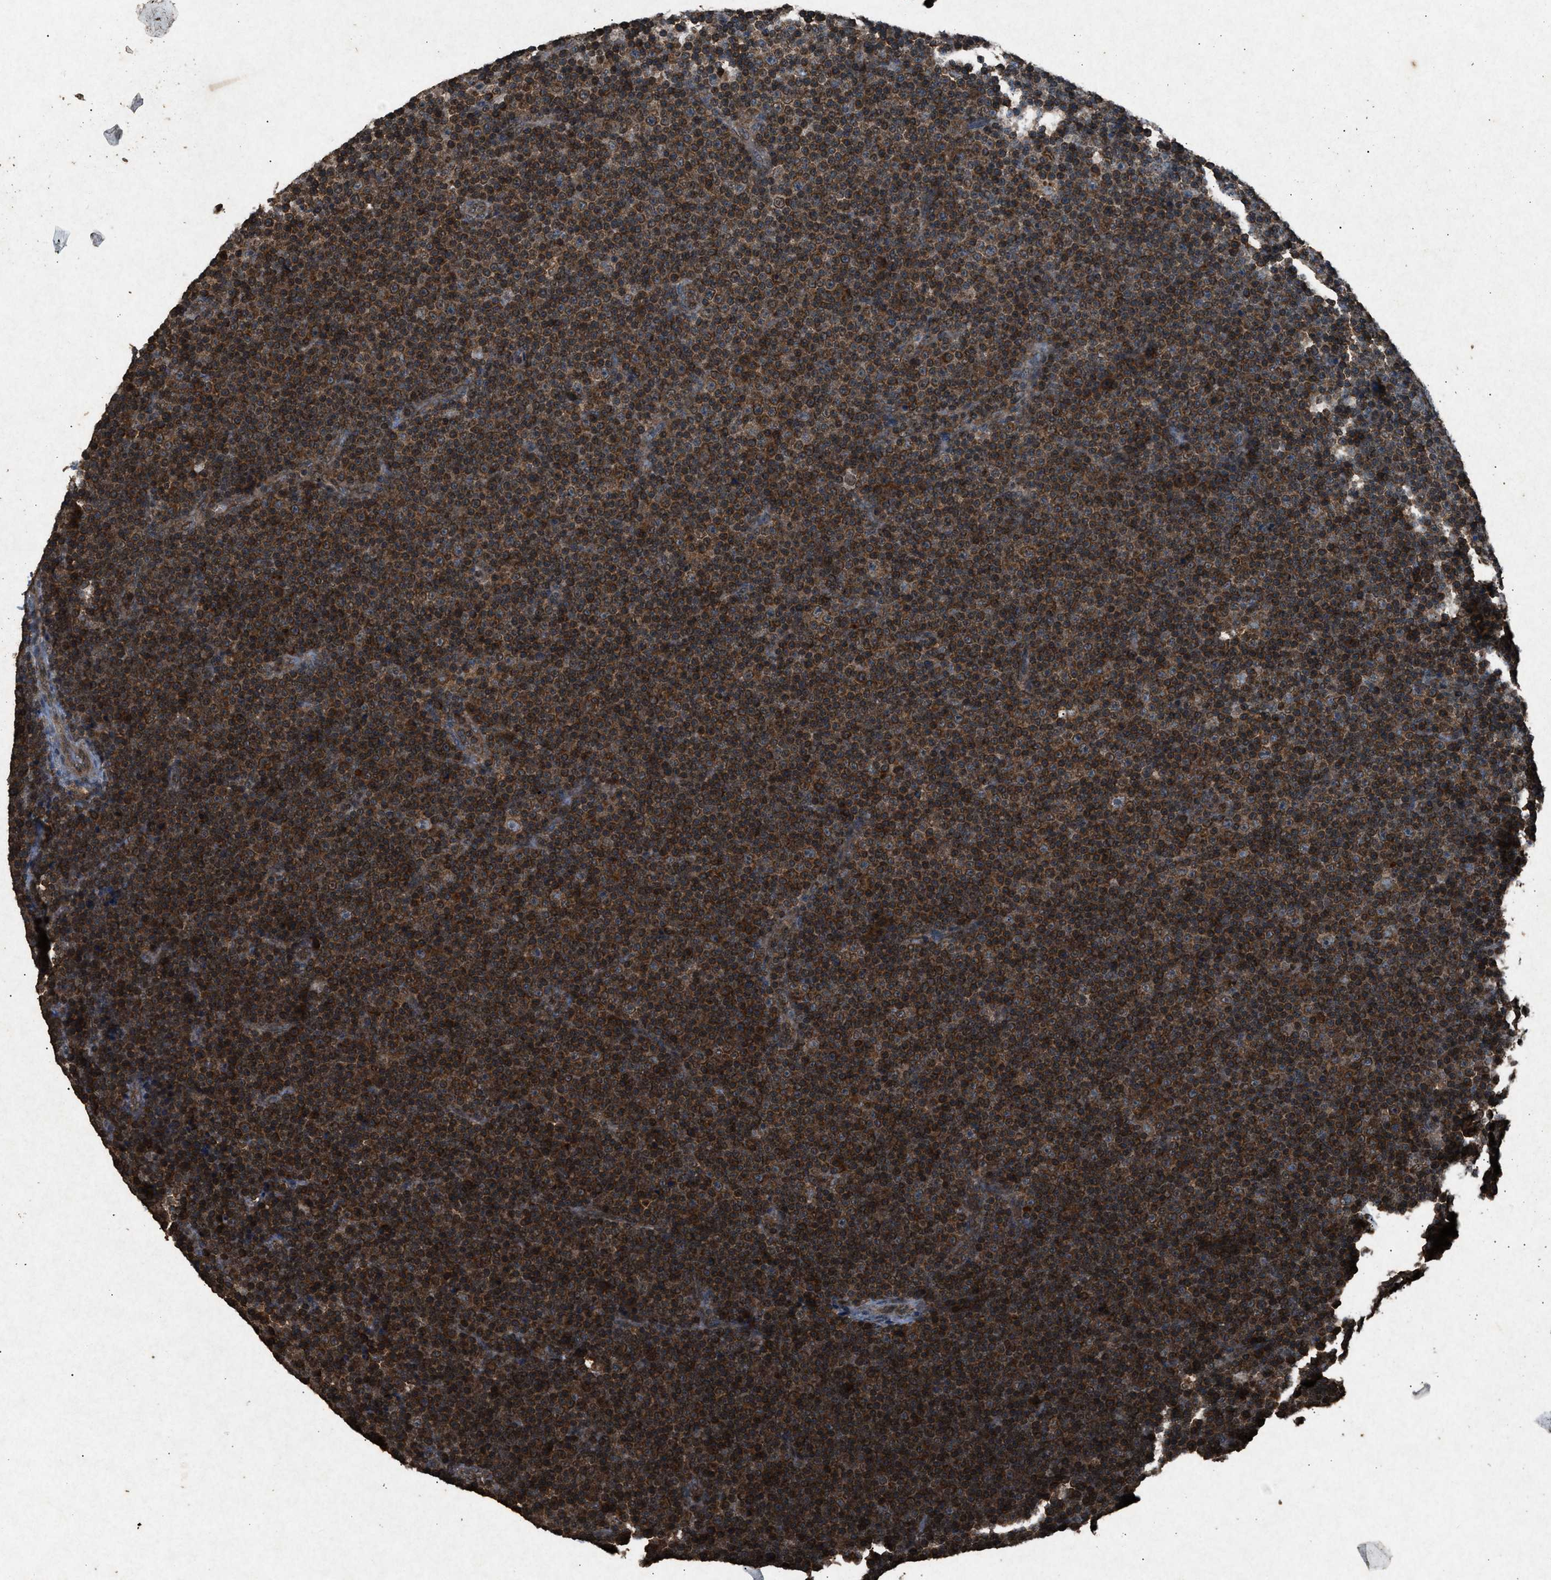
{"staining": {"intensity": "moderate", "quantity": ">75%", "location": "cytoplasmic/membranous"}, "tissue": "lymphoma", "cell_type": "Tumor cells", "image_type": "cancer", "snomed": [{"axis": "morphology", "description": "Malignant lymphoma, non-Hodgkin's type, Low grade"}, {"axis": "topography", "description": "Lymph node"}], "caption": "Brown immunohistochemical staining in human lymphoma displays moderate cytoplasmic/membranous expression in about >75% of tumor cells.", "gene": "OAS1", "patient": {"sex": "female", "age": 67}}